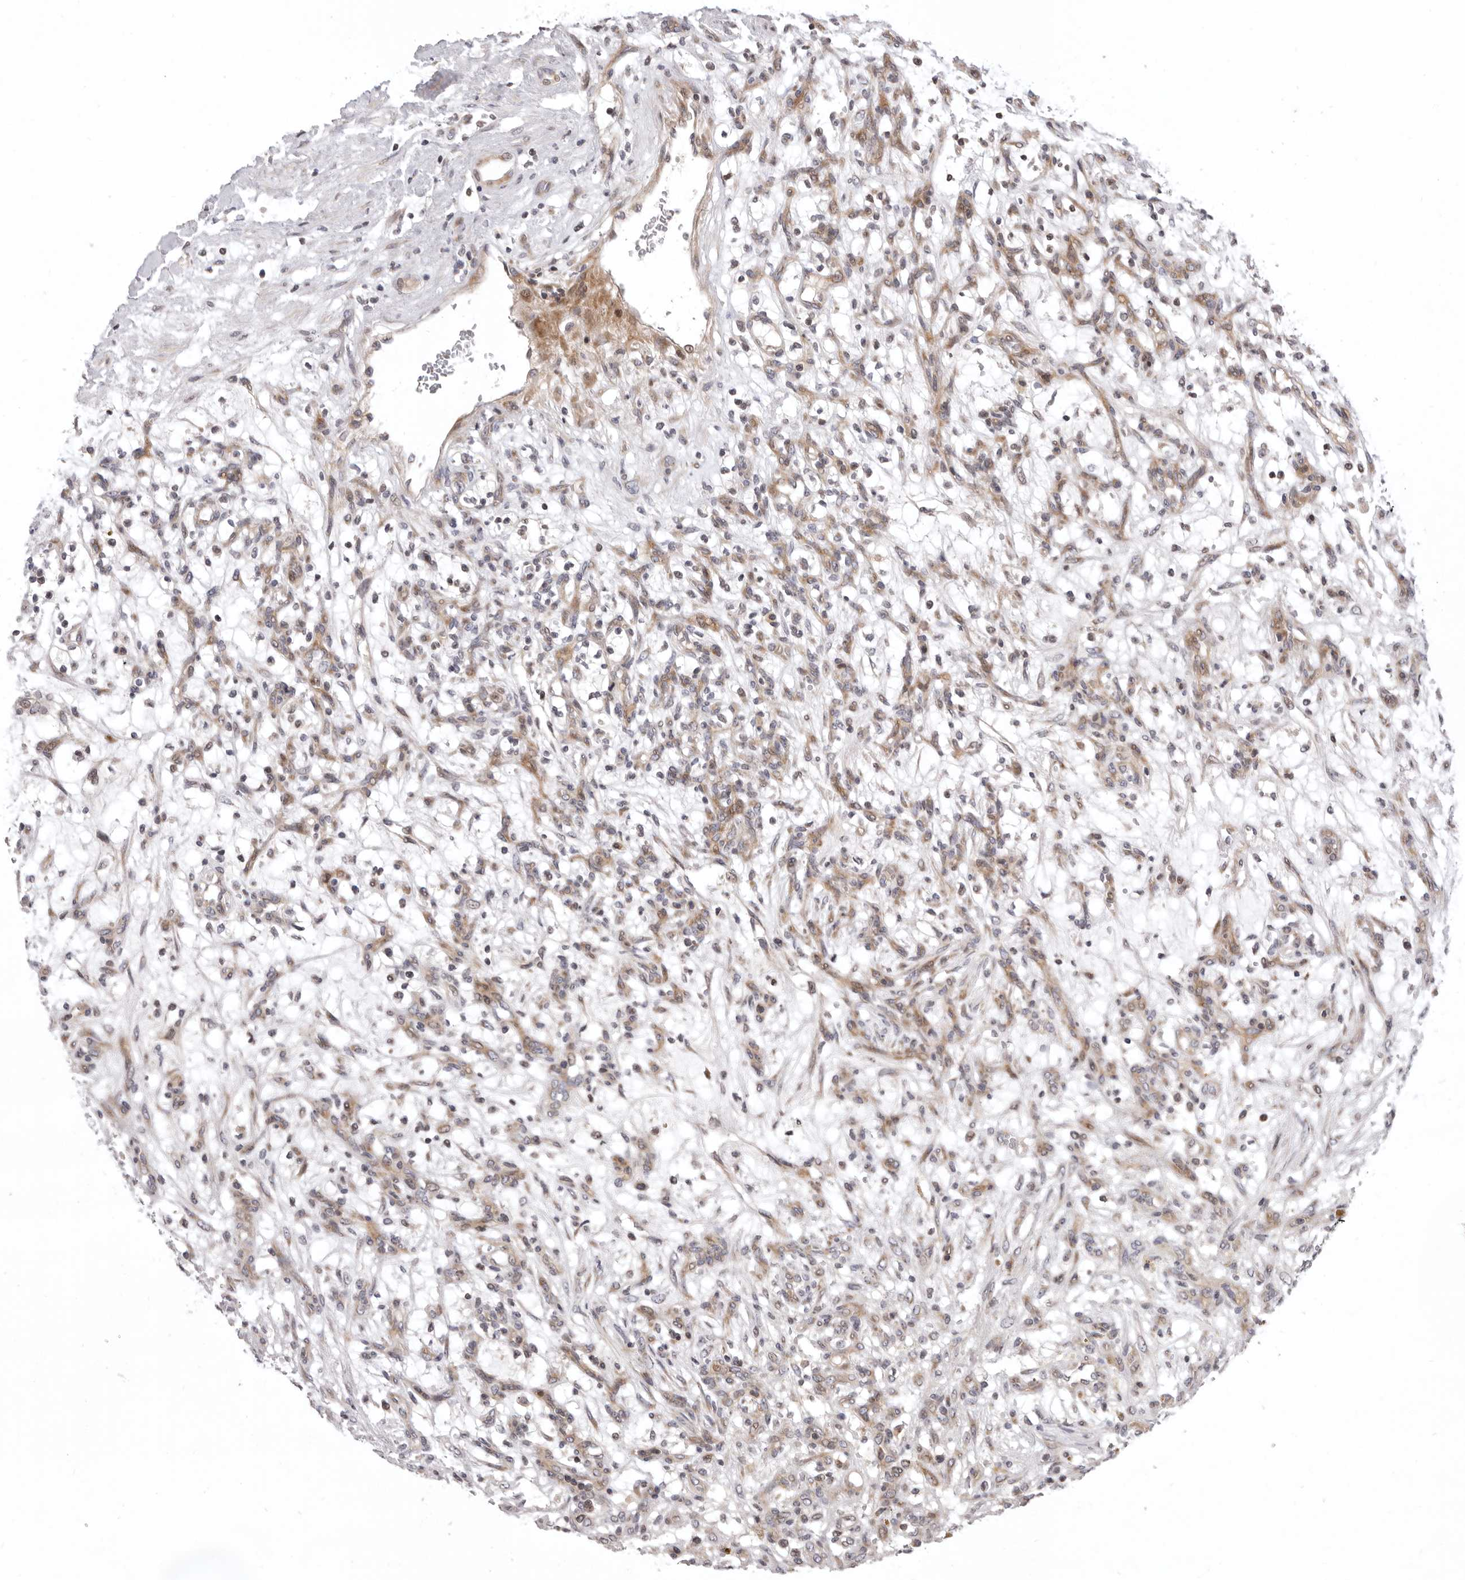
{"staining": {"intensity": "negative", "quantity": "none", "location": "none"}, "tissue": "renal cancer", "cell_type": "Tumor cells", "image_type": "cancer", "snomed": [{"axis": "morphology", "description": "Adenocarcinoma, NOS"}, {"axis": "topography", "description": "Kidney"}], "caption": "Tumor cells are negative for protein expression in human renal cancer (adenocarcinoma). (IHC, brightfield microscopy, high magnification).", "gene": "AZIN1", "patient": {"sex": "female", "age": 57}}